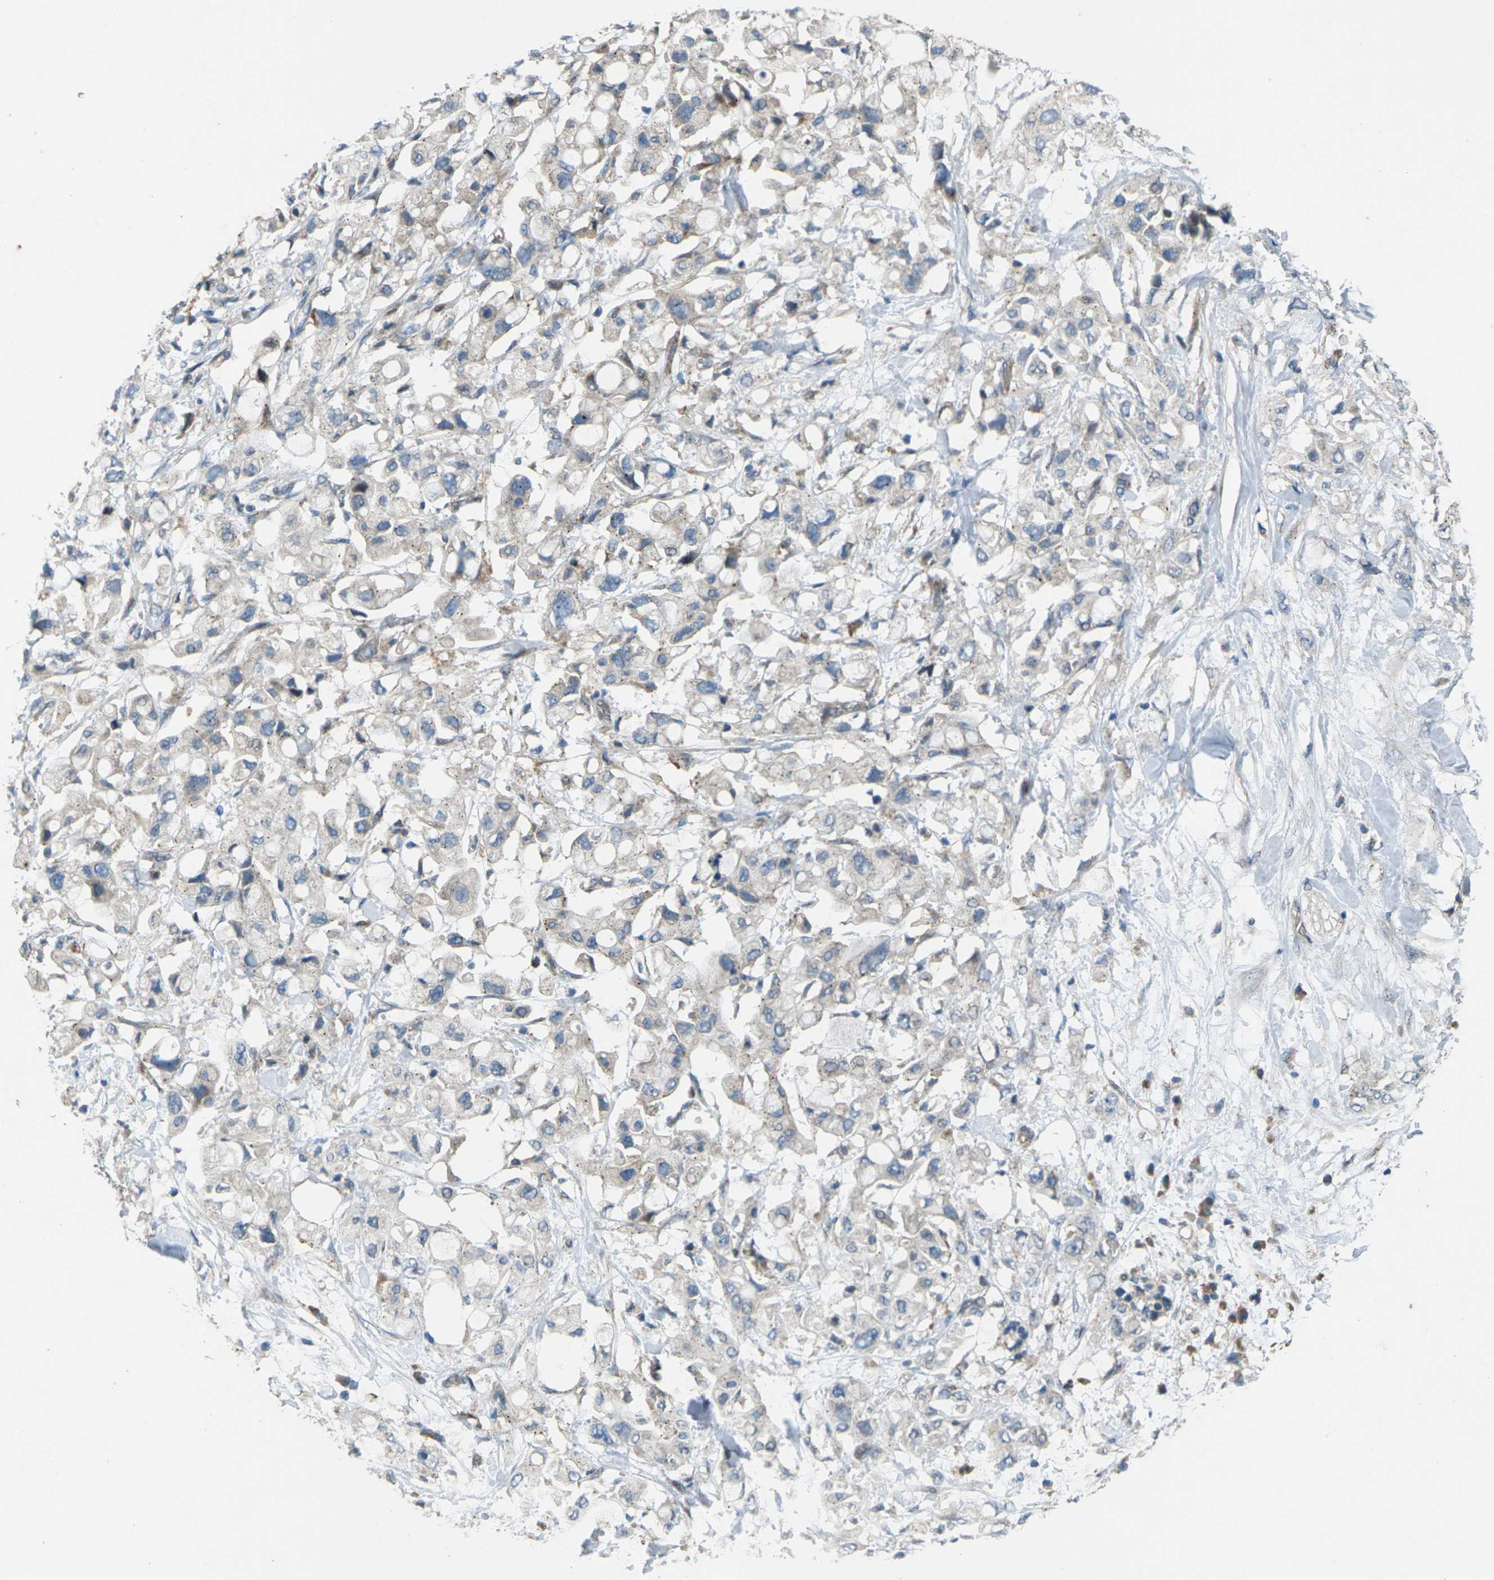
{"staining": {"intensity": "negative", "quantity": "none", "location": "none"}, "tissue": "pancreatic cancer", "cell_type": "Tumor cells", "image_type": "cancer", "snomed": [{"axis": "morphology", "description": "Adenocarcinoma, NOS"}, {"axis": "topography", "description": "Pancreas"}], "caption": "Immunohistochemical staining of human pancreatic adenocarcinoma exhibits no significant expression in tumor cells.", "gene": "EDNRA", "patient": {"sex": "female", "age": 56}}